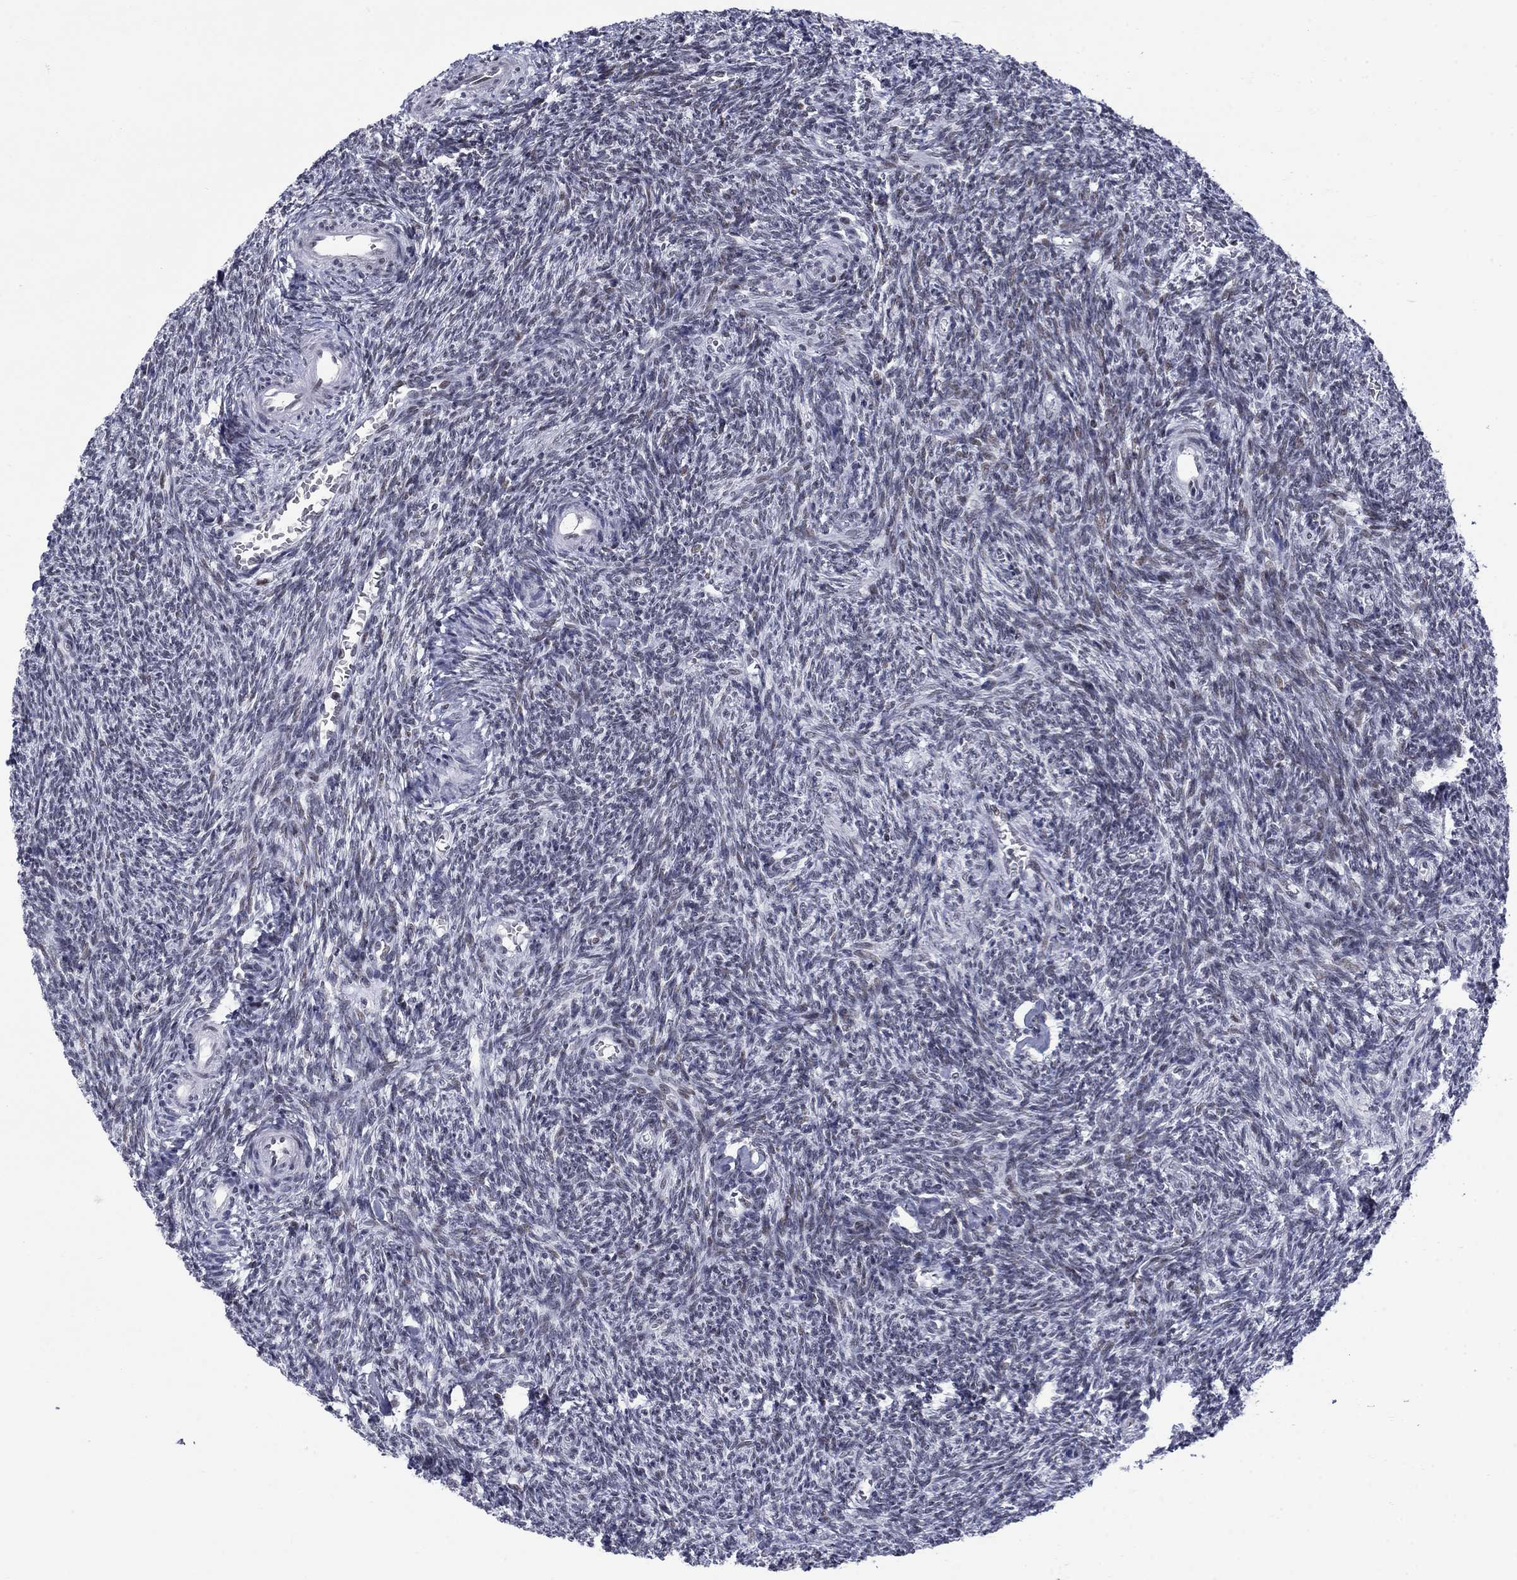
{"staining": {"intensity": "negative", "quantity": "none", "location": "none"}, "tissue": "ovary", "cell_type": "Follicle cells", "image_type": "normal", "snomed": [{"axis": "morphology", "description": "Normal tissue, NOS"}, {"axis": "topography", "description": "Ovary"}], "caption": "Immunohistochemical staining of unremarkable ovary reveals no significant positivity in follicle cells. (Brightfield microscopy of DAB (3,3'-diaminobenzidine) IHC at high magnification).", "gene": "NPAS3", "patient": {"sex": "female", "age": 27}}